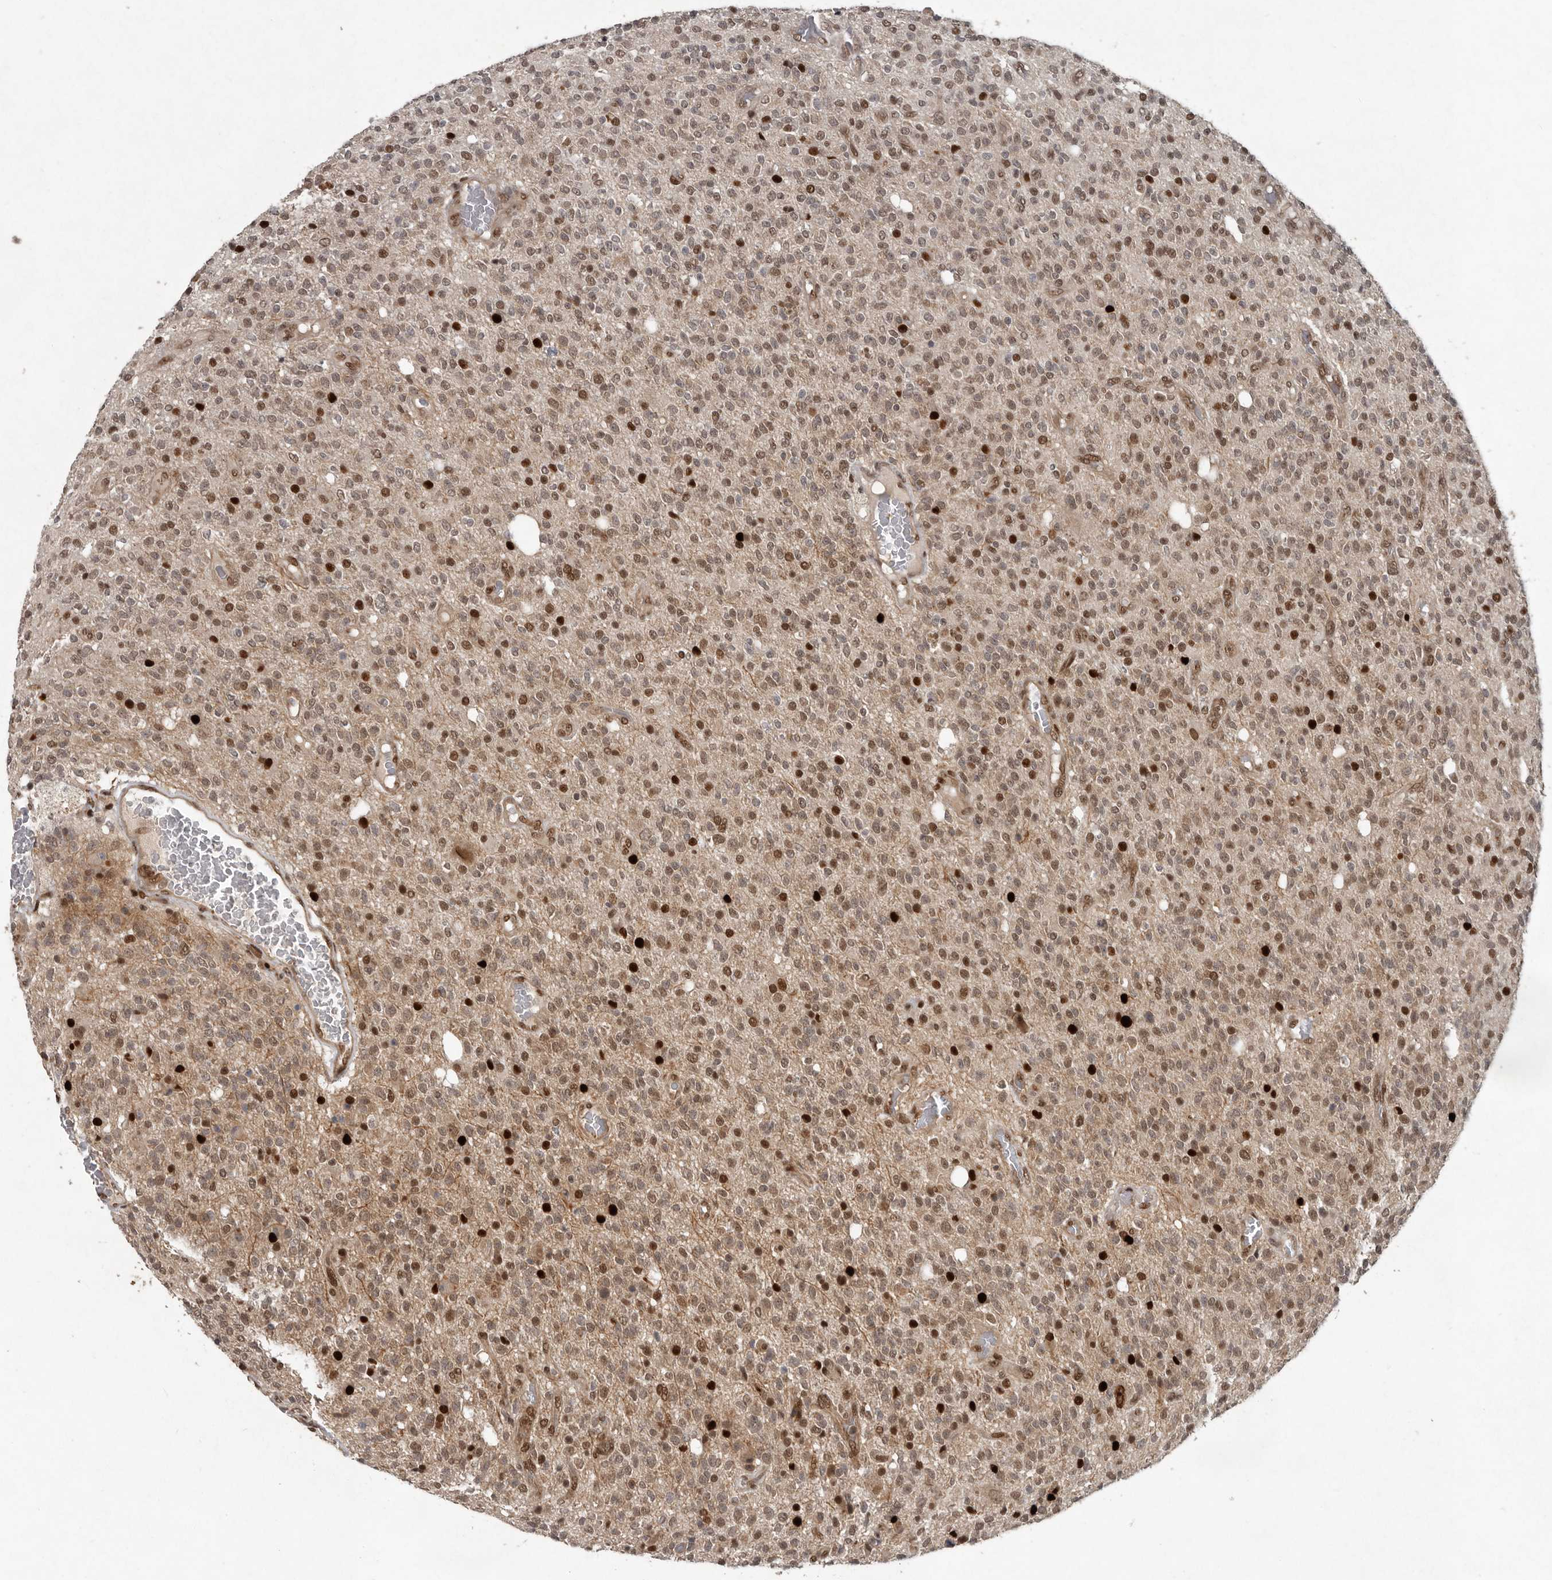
{"staining": {"intensity": "weak", "quantity": ">75%", "location": "nuclear"}, "tissue": "glioma", "cell_type": "Tumor cells", "image_type": "cancer", "snomed": [{"axis": "morphology", "description": "Glioma, malignant, High grade"}, {"axis": "topography", "description": "Brain"}], "caption": "A brown stain shows weak nuclear staining of a protein in malignant glioma (high-grade) tumor cells. (Brightfield microscopy of DAB IHC at high magnification).", "gene": "CDC27", "patient": {"sex": "male", "age": 34}}